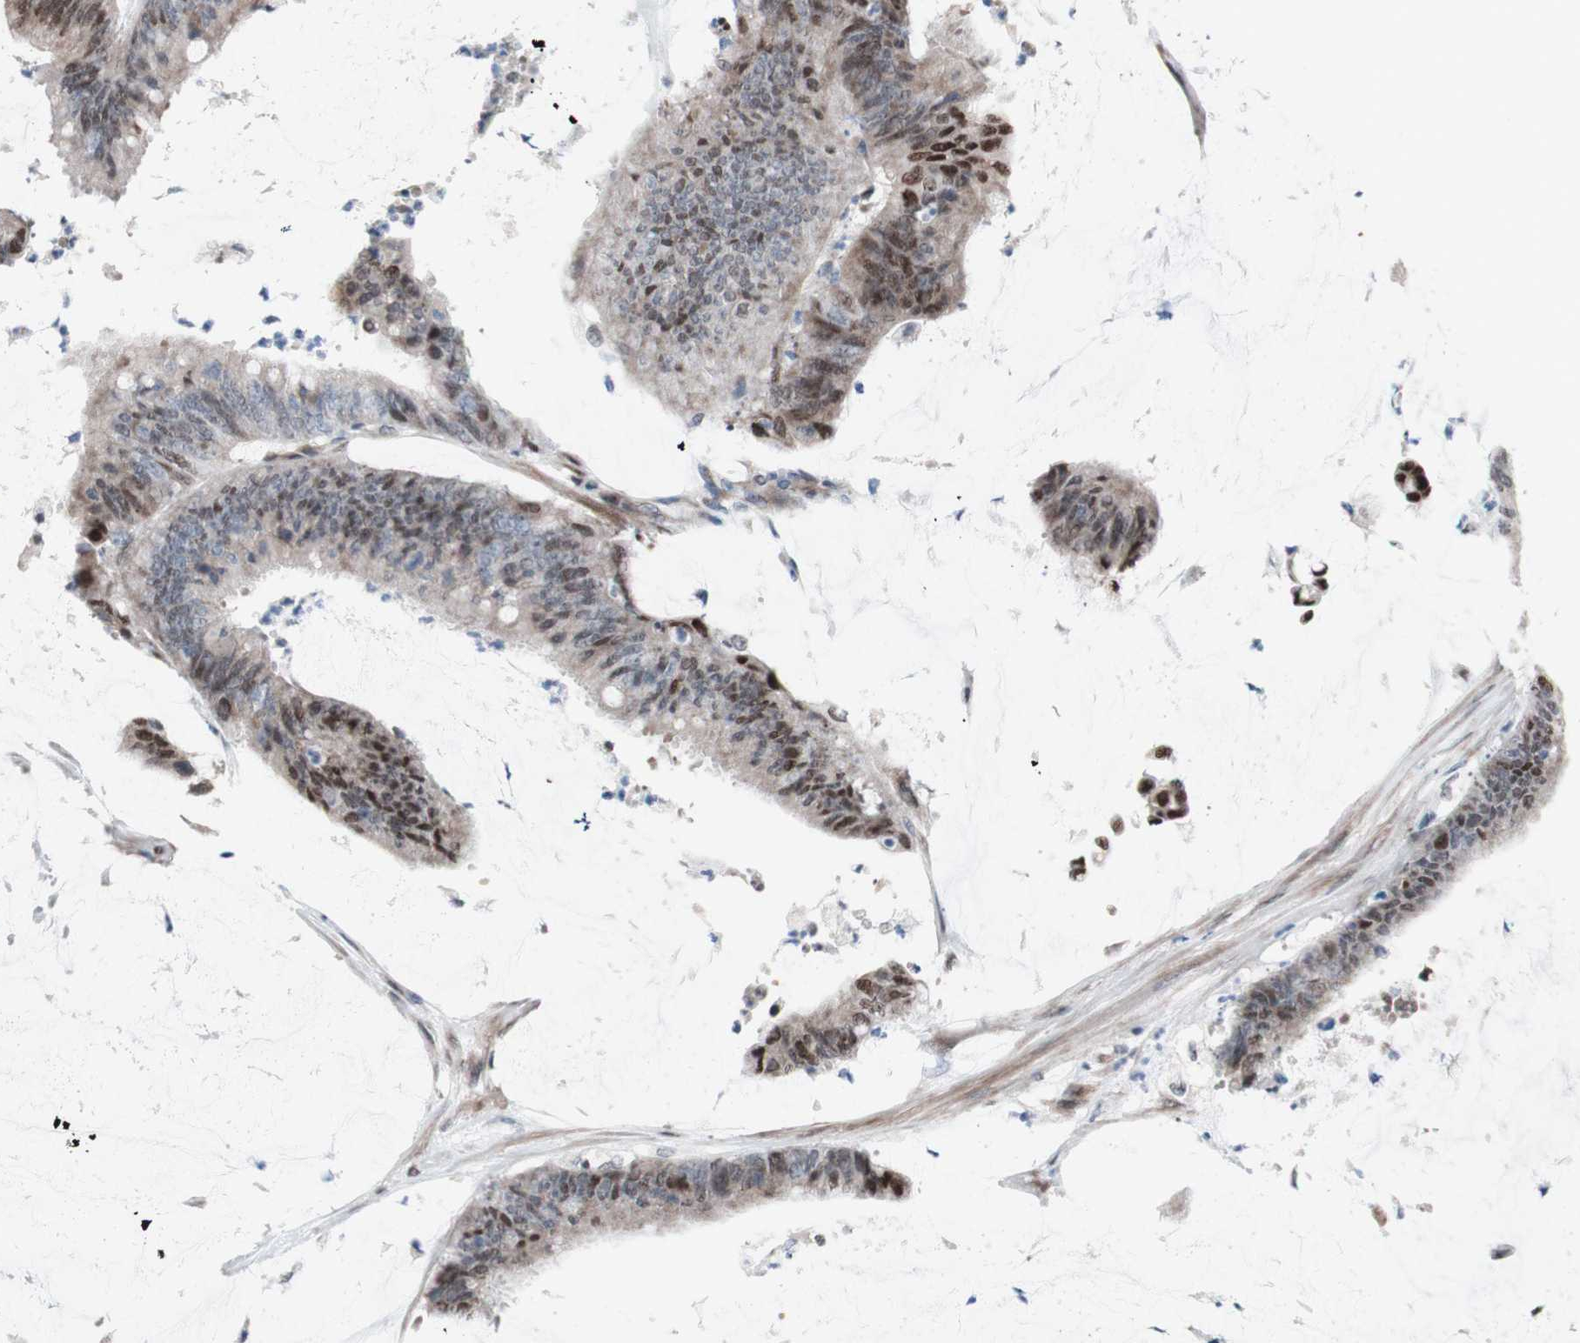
{"staining": {"intensity": "strong", "quantity": "25%-75%", "location": "nuclear"}, "tissue": "colorectal cancer", "cell_type": "Tumor cells", "image_type": "cancer", "snomed": [{"axis": "morphology", "description": "Adenocarcinoma, NOS"}, {"axis": "topography", "description": "Rectum"}], "caption": "Immunohistochemical staining of human colorectal cancer reveals strong nuclear protein expression in approximately 25%-75% of tumor cells.", "gene": "PHTF2", "patient": {"sex": "female", "age": 66}}